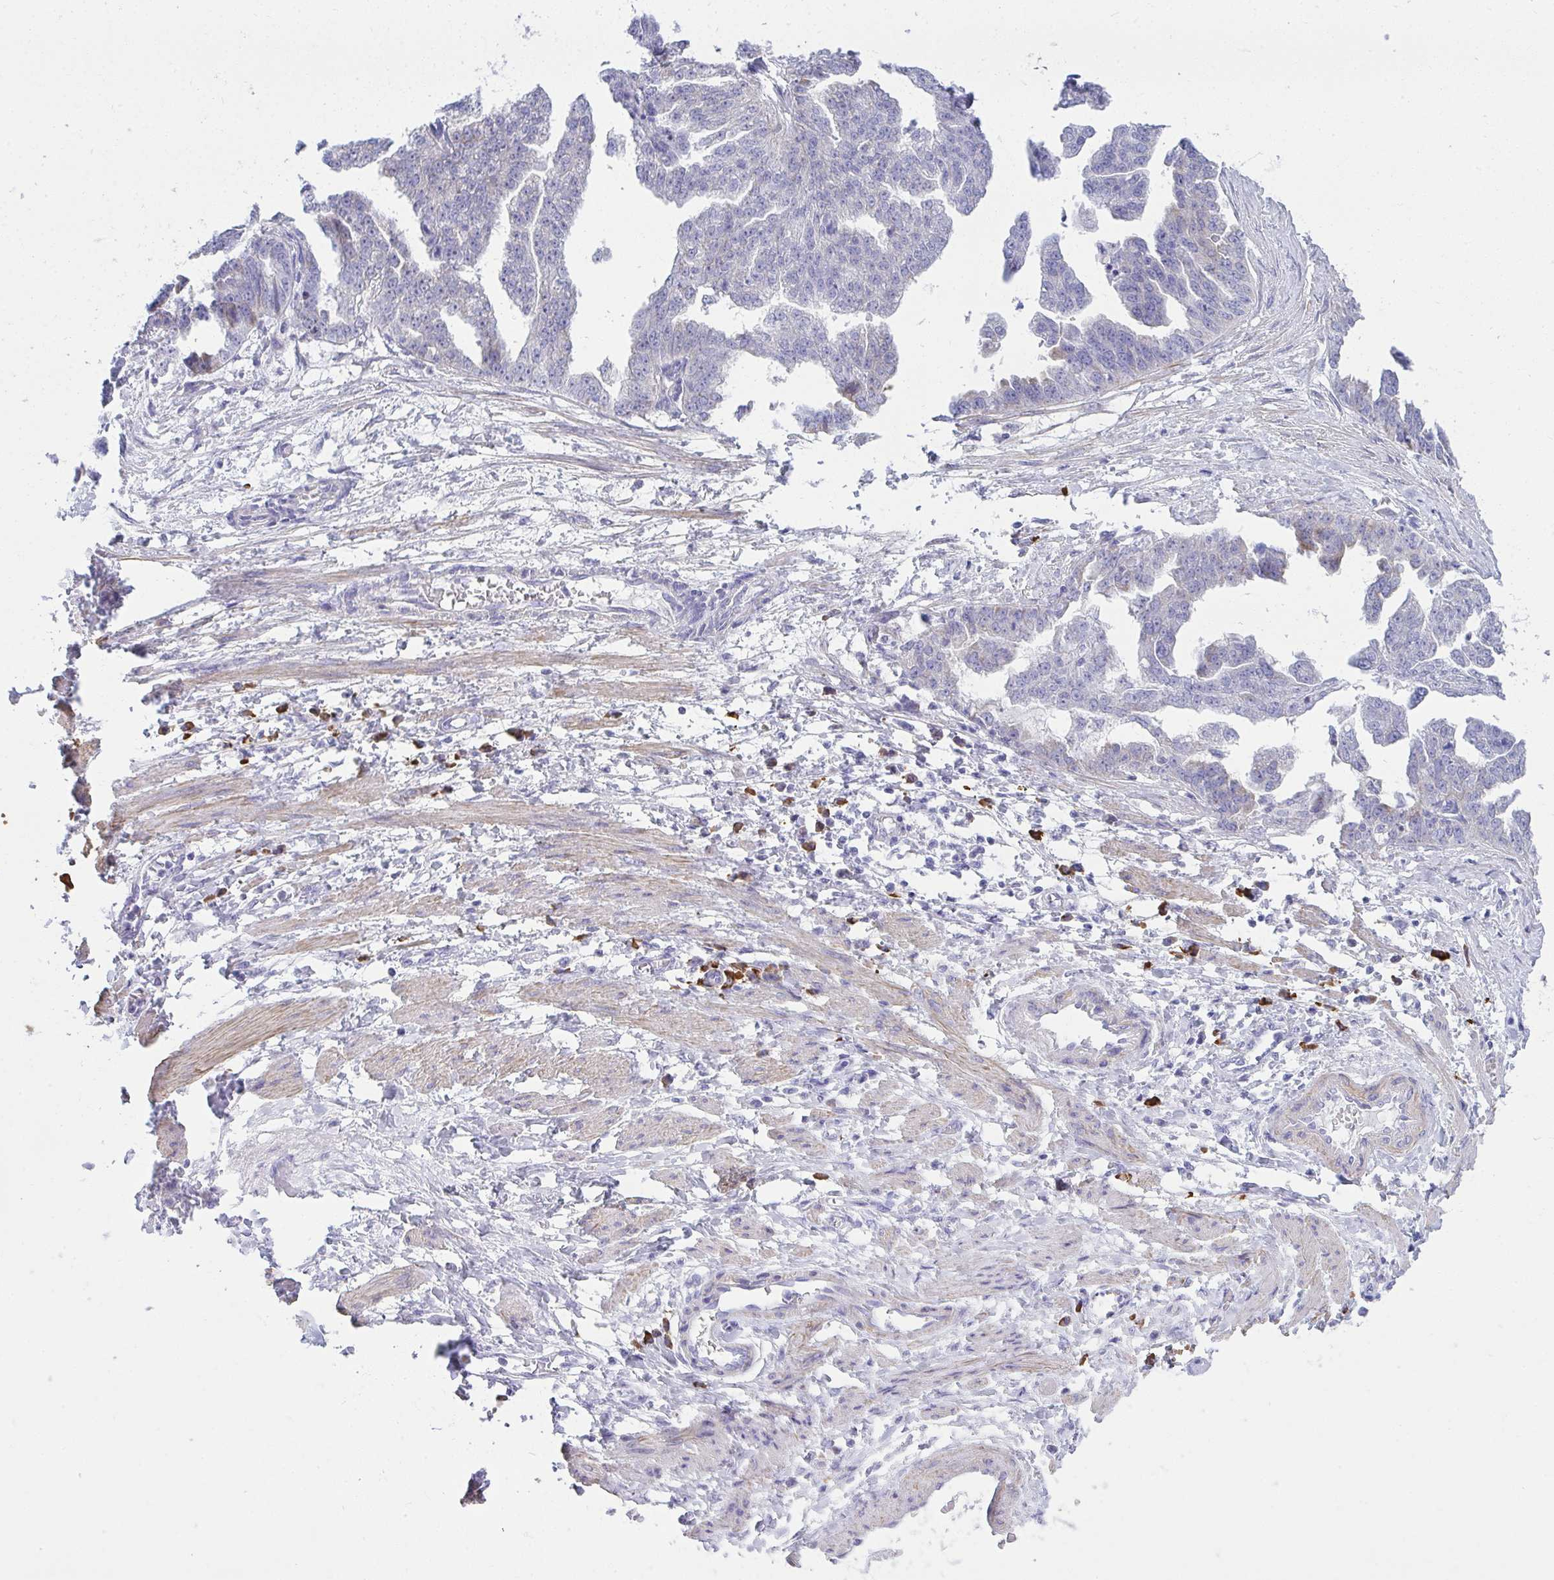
{"staining": {"intensity": "negative", "quantity": "none", "location": "none"}, "tissue": "ovarian cancer", "cell_type": "Tumor cells", "image_type": "cancer", "snomed": [{"axis": "morphology", "description": "Cystadenocarcinoma, serous, NOS"}, {"axis": "topography", "description": "Ovary"}], "caption": "An image of serous cystadenocarcinoma (ovarian) stained for a protein demonstrates no brown staining in tumor cells.", "gene": "PUS7L", "patient": {"sex": "female", "age": 58}}